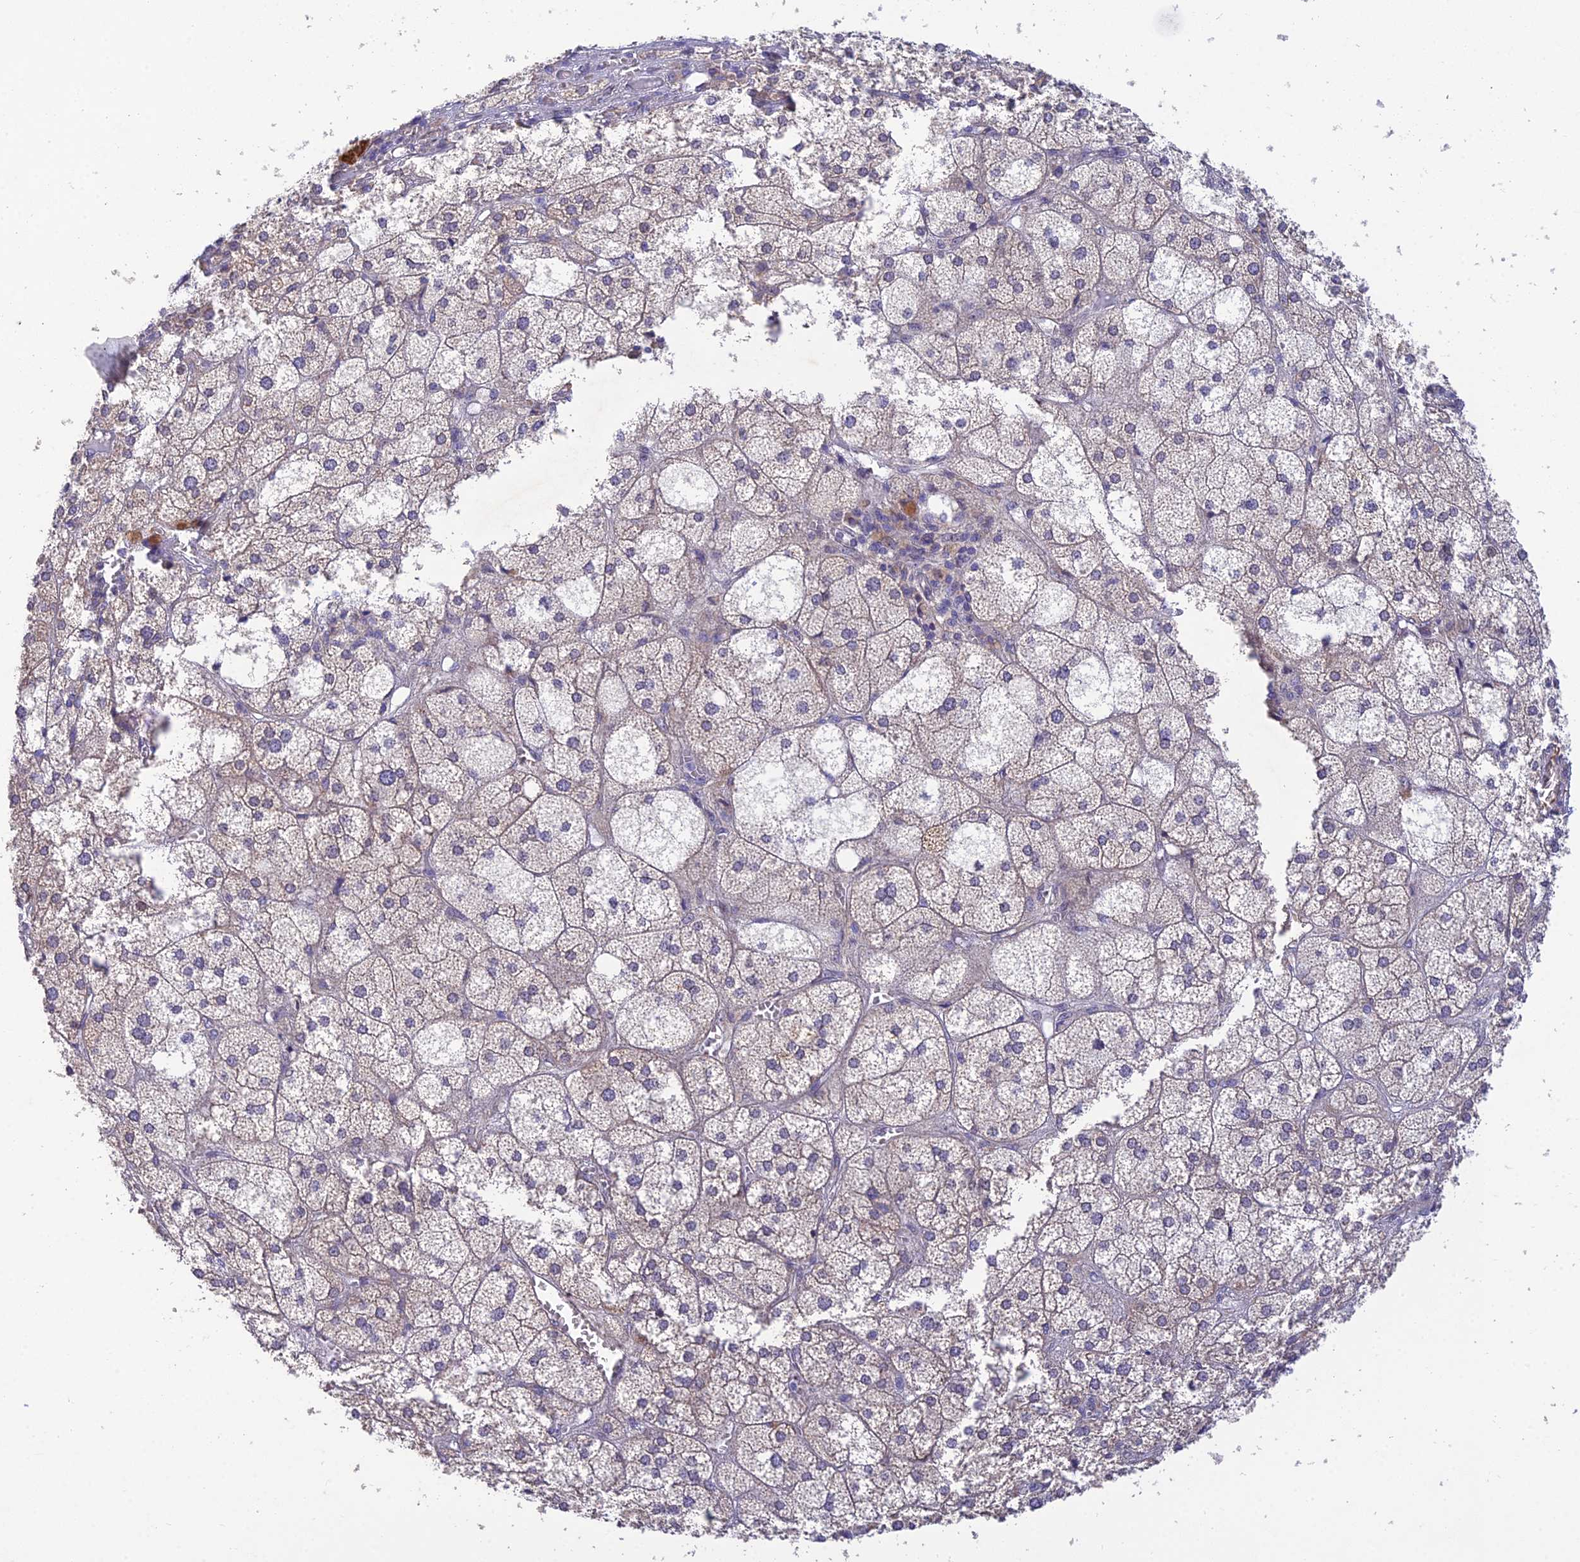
{"staining": {"intensity": "moderate", "quantity": "<25%", "location": "cytoplasmic/membranous"}, "tissue": "adrenal gland", "cell_type": "Glandular cells", "image_type": "normal", "snomed": [{"axis": "morphology", "description": "Normal tissue, NOS"}, {"axis": "topography", "description": "Adrenal gland"}], "caption": "Normal adrenal gland was stained to show a protein in brown. There is low levels of moderate cytoplasmic/membranous staining in approximately <25% of glandular cells.", "gene": "MGAT2", "patient": {"sex": "female", "age": 61}}